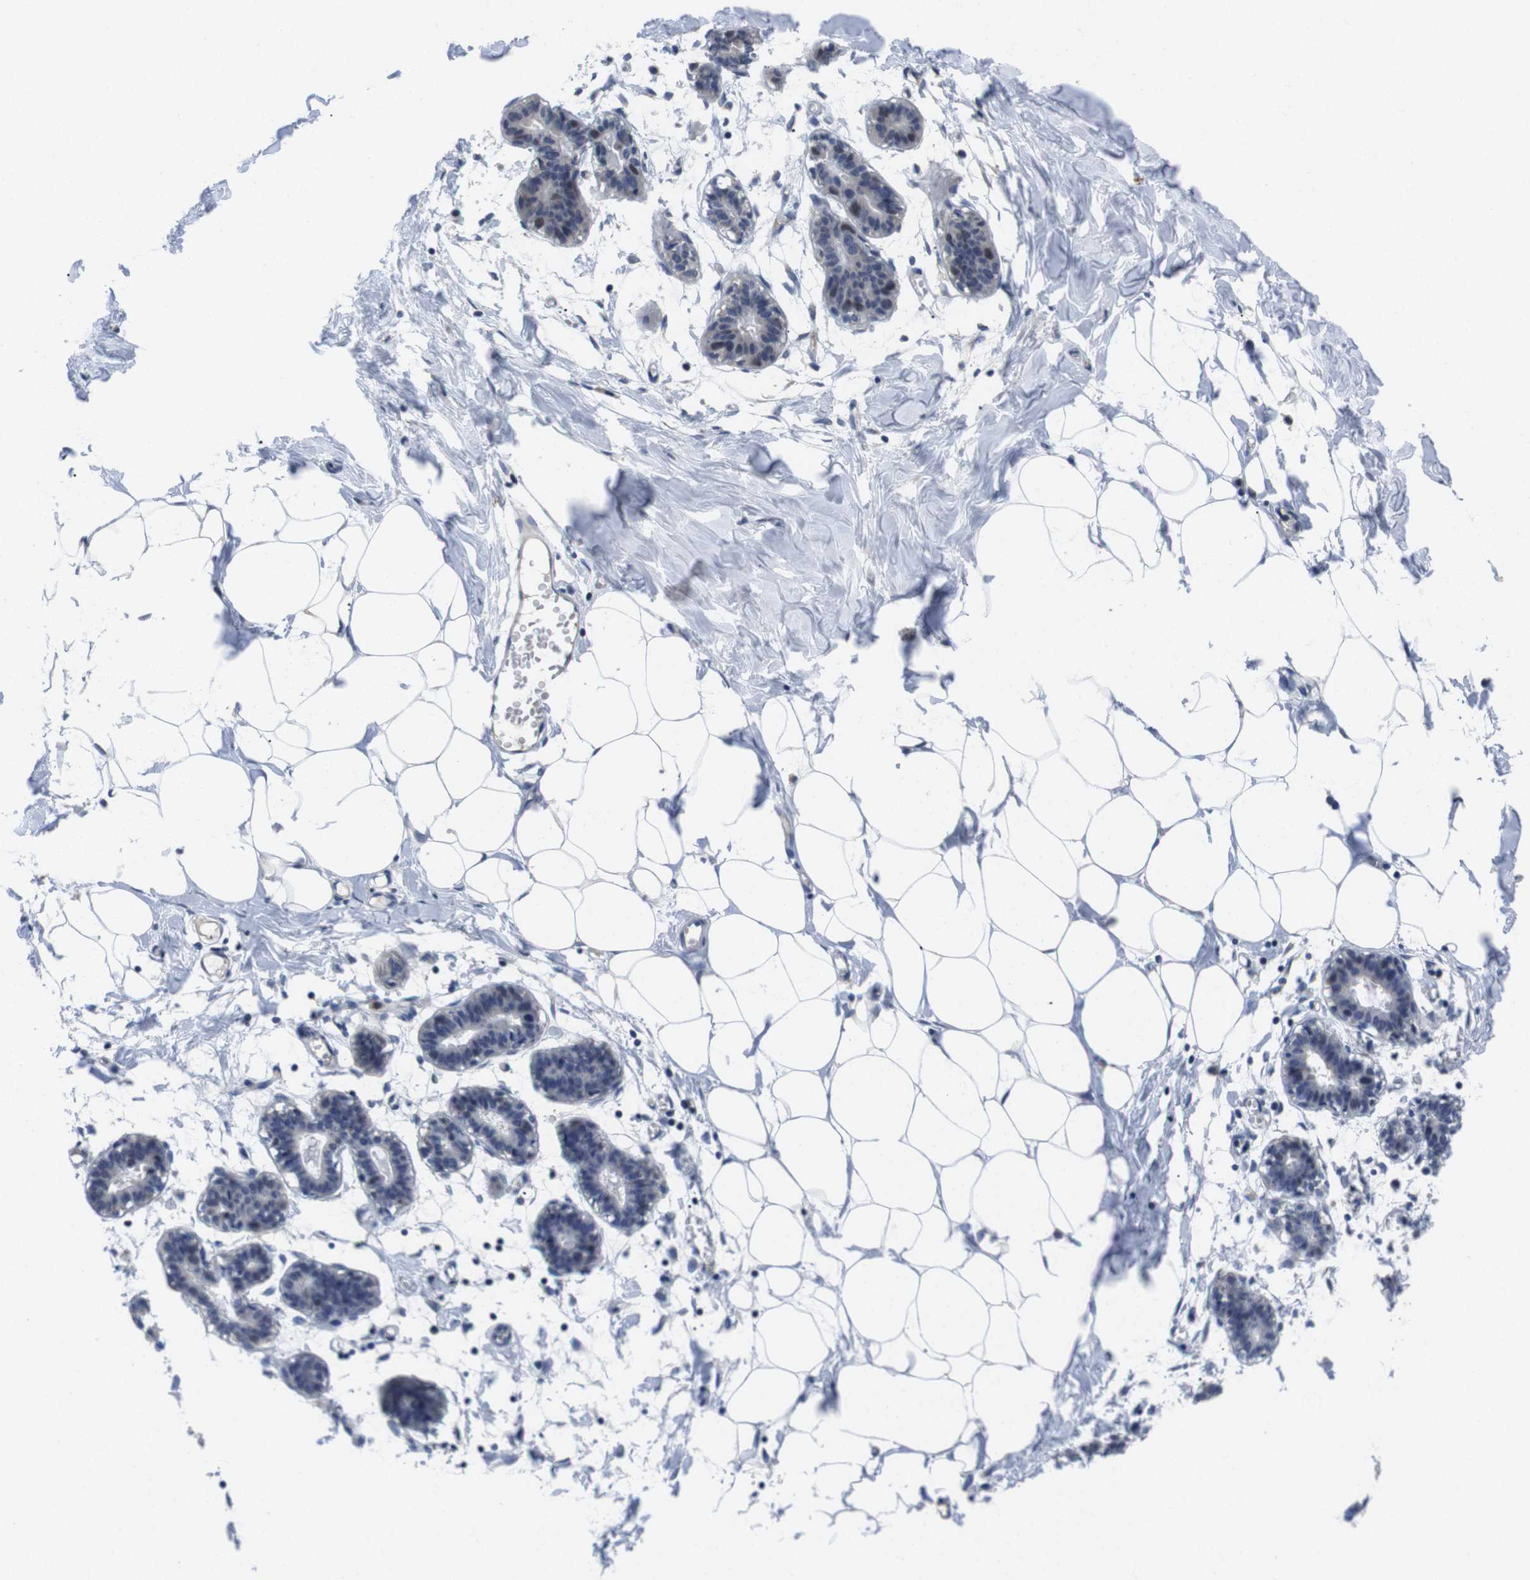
{"staining": {"intensity": "negative", "quantity": "none", "location": "none"}, "tissue": "breast", "cell_type": "Adipocytes", "image_type": "normal", "snomed": [{"axis": "morphology", "description": "Normal tissue, NOS"}, {"axis": "topography", "description": "Breast"}], "caption": "High magnification brightfield microscopy of normal breast stained with DAB (3,3'-diaminobenzidine) (brown) and counterstained with hematoxylin (blue): adipocytes show no significant expression. Brightfield microscopy of IHC stained with DAB (3,3'-diaminobenzidine) (brown) and hematoxylin (blue), captured at high magnification.", "gene": "FNTA", "patient": {"sex": "female", "age": 27}}